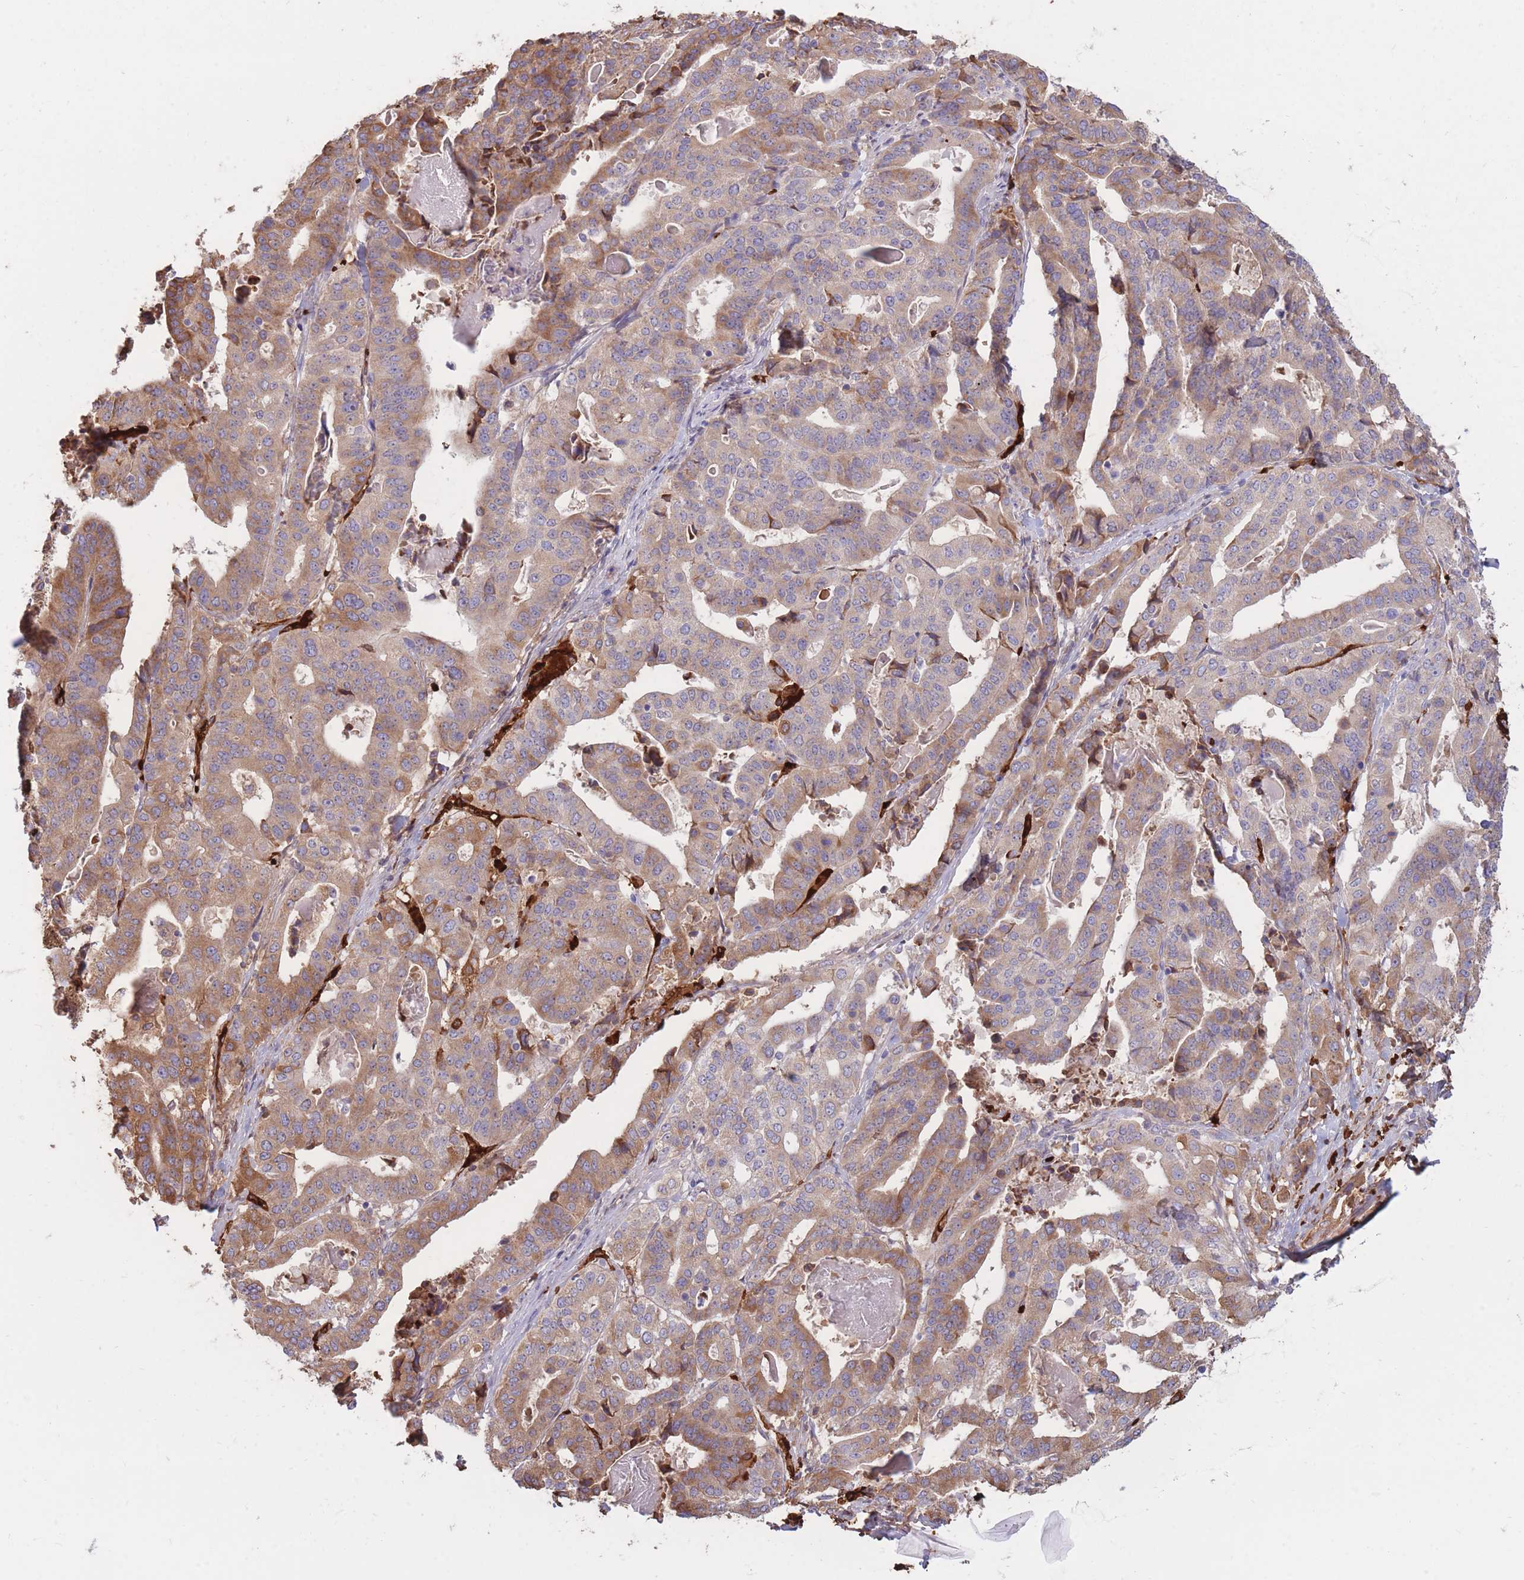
{"staining": {"intensity": "moderate", "quantity": ">75%", "location": "cytoplasmic/membranous"}, "tissue": "stomach cancer", "cell_type": "Tumor cells", "image_type": "cancer", "snomed": [{"axis": "morphology", "description": "Adenocarcinoma, NOS"}, {"axis": "topography", "description": "Stomach"}], "caption": "Stomach cancer (adenocarcinoma) stained for a protein shows moderate cytoplasmic/membranous positivity in tumor cells. The protein of interest is stained brown, and the nuclei are stained in blue (DAB IHC with brightfield microscopy, high magnification).", "gene": "ATP10D", "patient": {"sex": "male", "age": 48}}